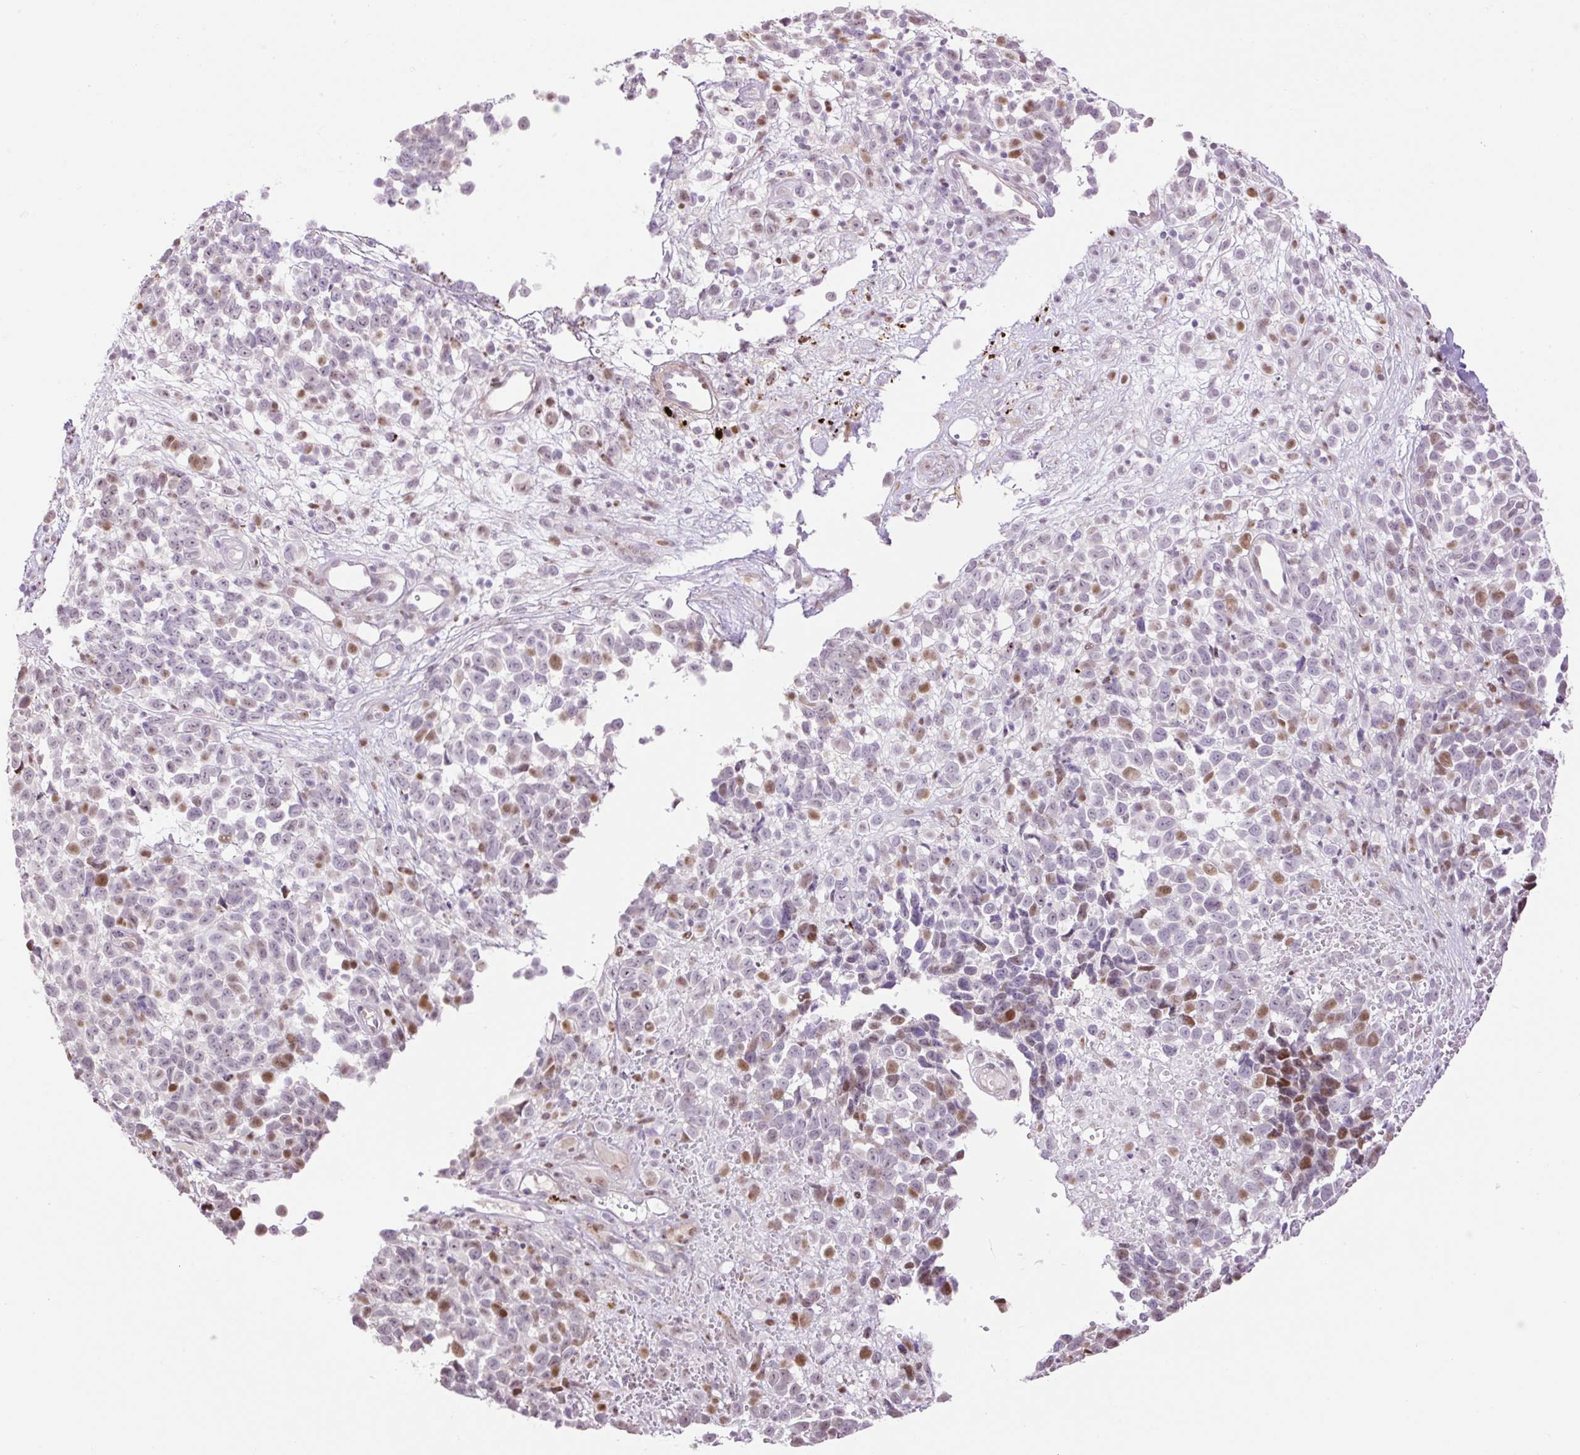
{"staining": {"intensity": "moderate", "quantity": "<25%", "location": "nuclear"}, "tissue": "melanoma", "cell_type": "Tumor cells", "image_type": "cancer", "snomed": [{"axis": "morphology", "description": "Malignant melanoma, NOS"}, {"axis": "topography", "description": "Nose, NOS"}], "caption": "Malignant melanoma stained for a protein exhibits moderate nuclear positivity in tumor cells.", "gene": "RIPPLY3", "patient": {"sex": "female", "age": 48}}